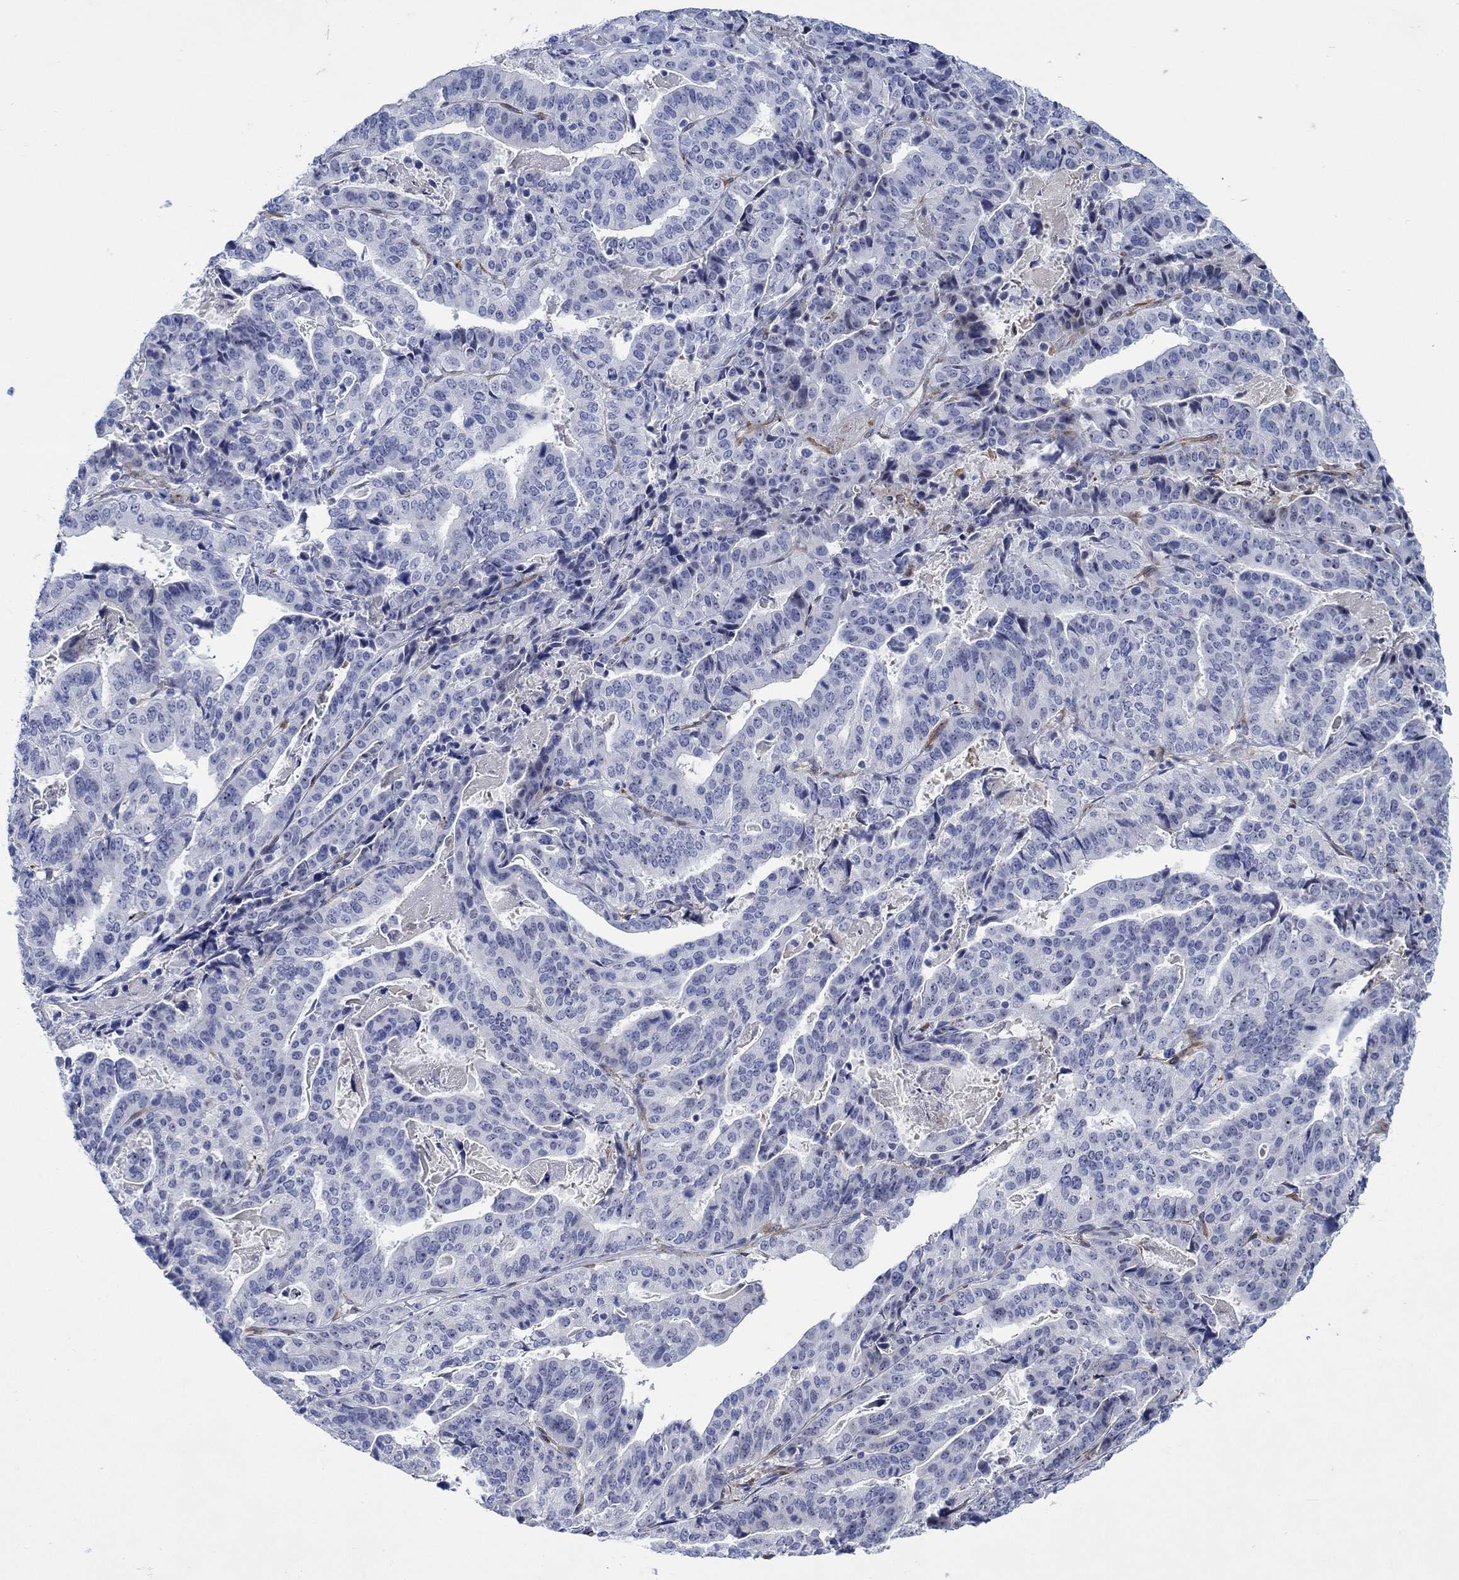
{"staining": {"intensity": "negative", "quantity": "none", "location": "none"}, "tissue": "stomach cancer", "cell_type": "Tumor cells", "image_type": "cancer", "snomed": [{"axis": "morphology", "description": "Adenocarcinoma, NOS"}, {"axis": "topography", "description": "Stomach"}], "caption": "Human stomach cancer stained for a protein using IHC displays no staining in tumor cells.", "gene": "KSR2", "patient": {"sex": "male", "age": 48}}